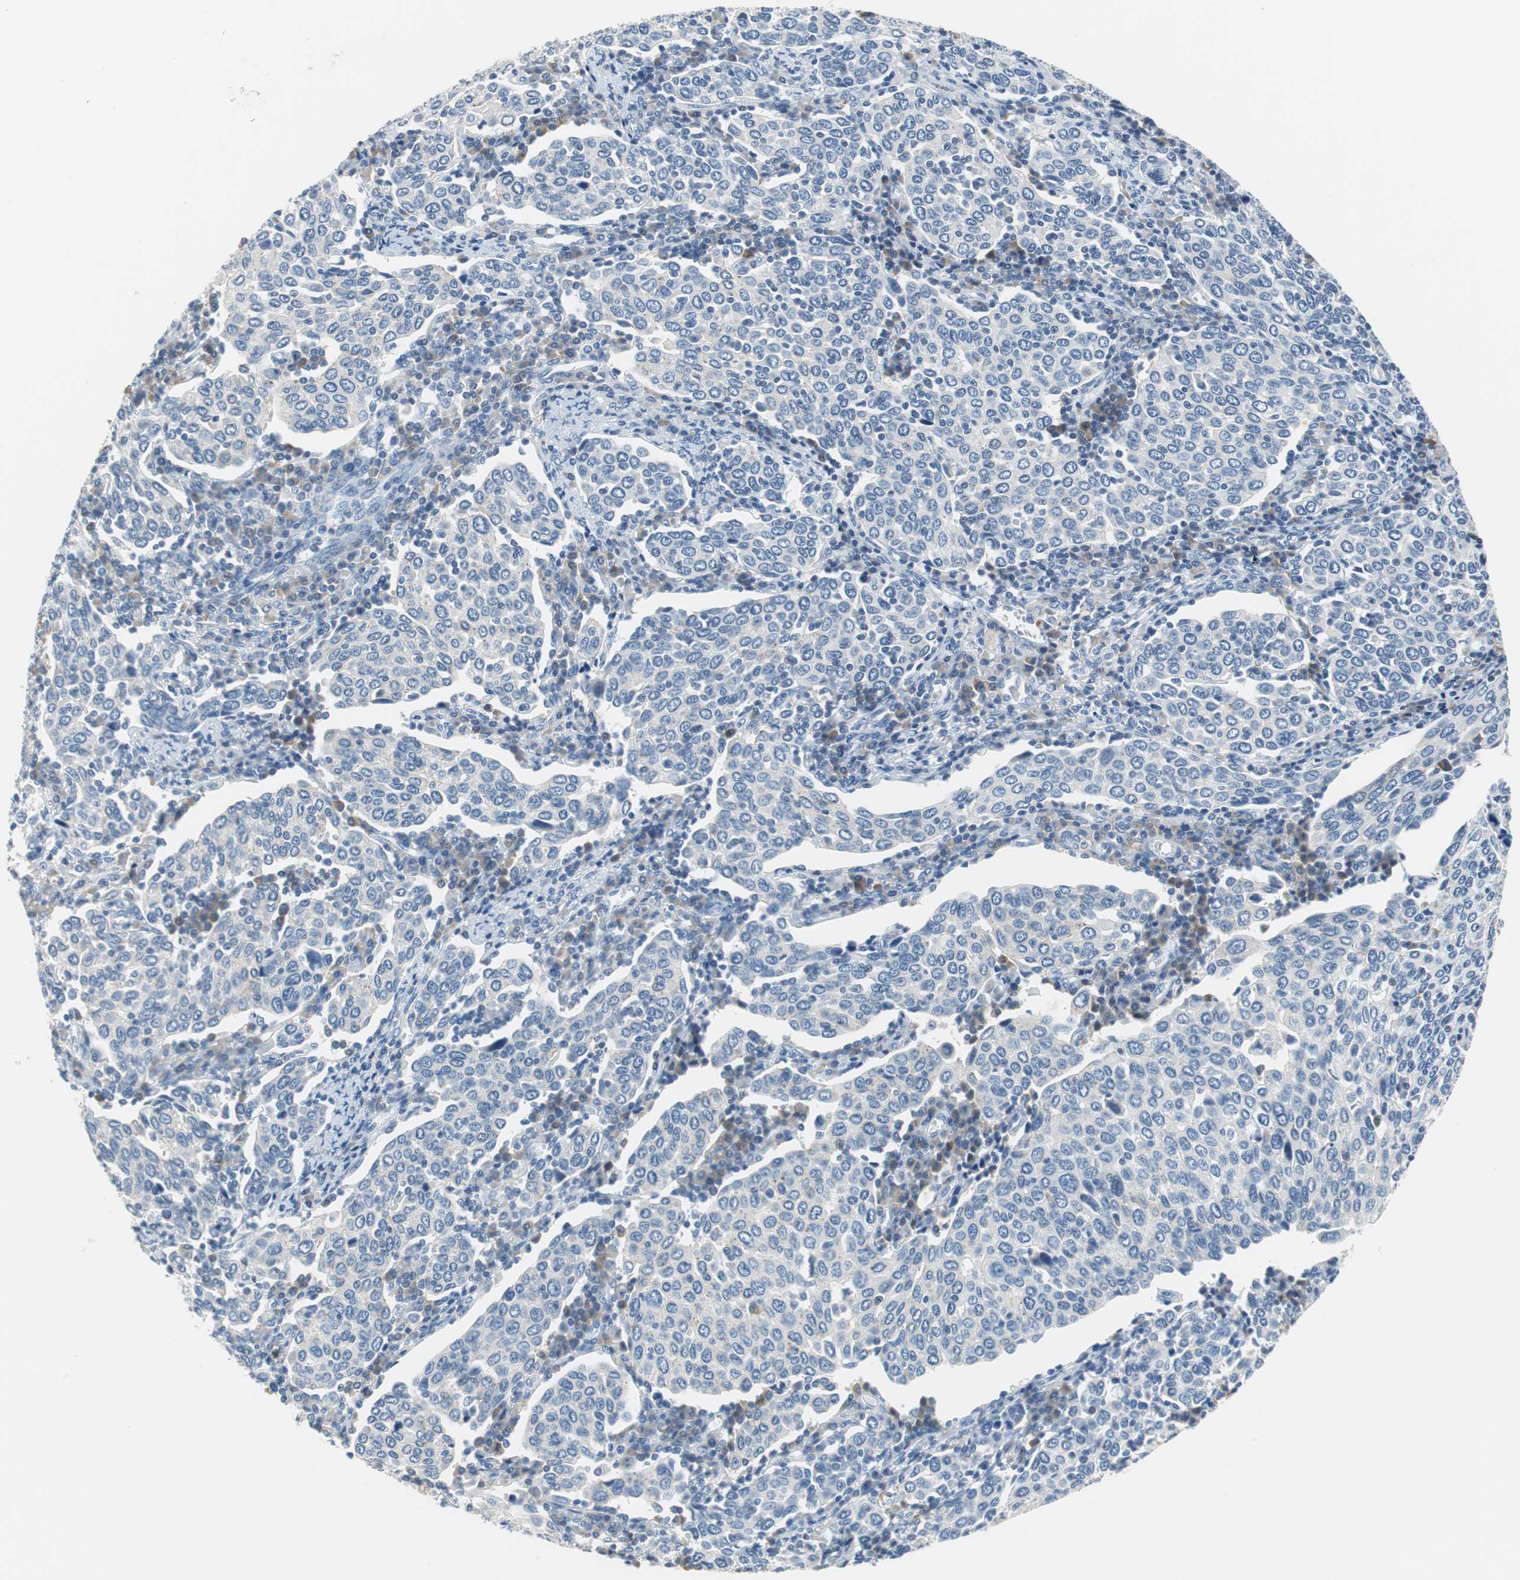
{"staining": {"intensity": "negative", "quantity": "none", "location": "none"}, "tissue": "cervical cancer", "cell_type": "Tumor cells", "image_type": "cancer", "snomed": [{"axis": "morphology", "description": "Squamous cell carcinoma, NOS"}, {"axis": "topography", "description": "Cervix"}], "caption": "Tumor cells are negative for protein expression in human cervical squamous cell carcinoma.", "gene": "GLCCI1", "patient": {"sex": "female", "age": 40}}